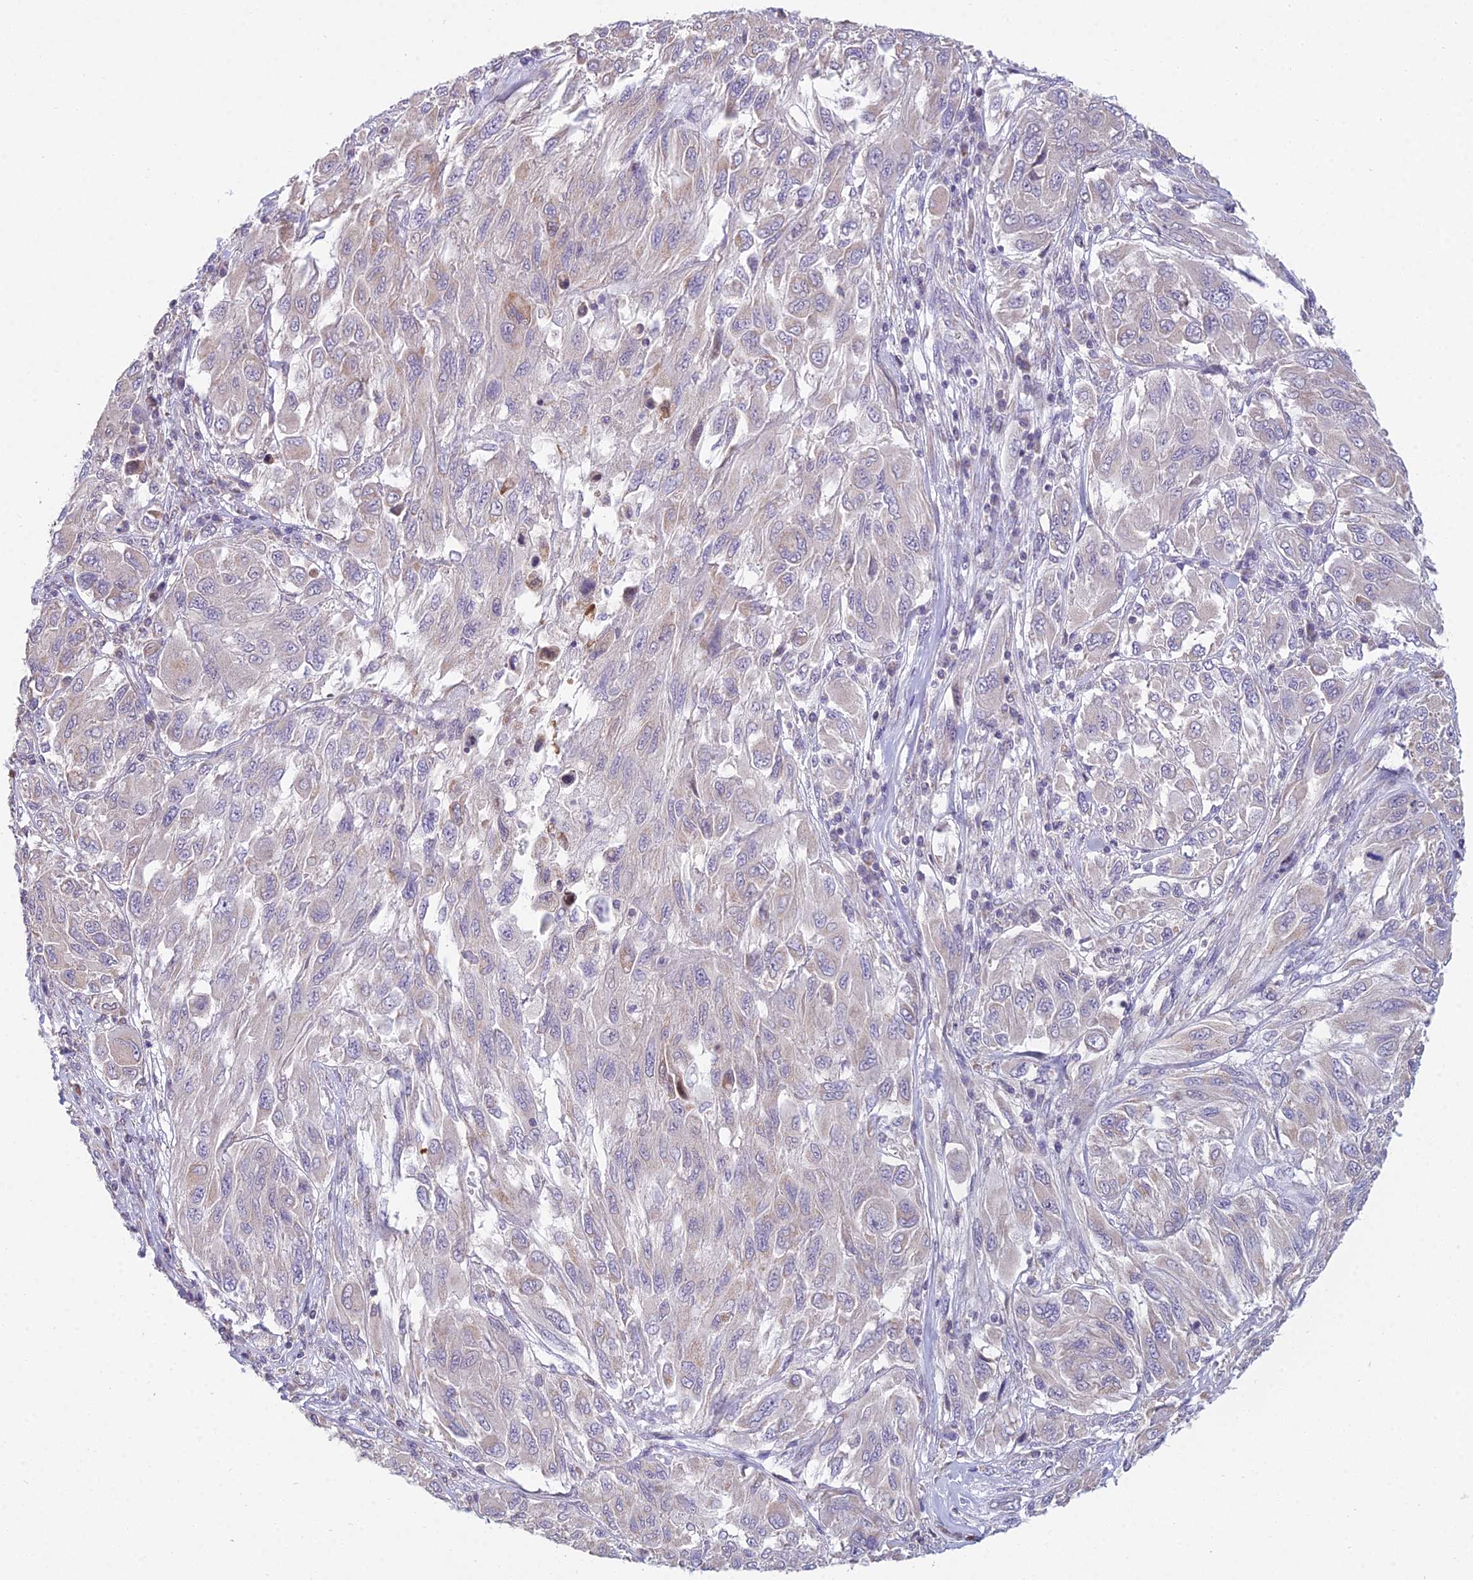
{"staining": {"intensity": "negative", "quantity": "none", "location": "none"}, "tissue": "melanoma", "cell_type": "Tumor cells", "image_type": "cancer", "snomed": [{"axis": "morphology", "description": "Malignant melanoma, NOS"}, {"axis": "topography", "description": "Skin"}], "caption": "The photomicrograph reveals no staining of tumor cells in melanoma.", "gene": "CFAP206", "patient": {"sex": "female", "age": 91}}